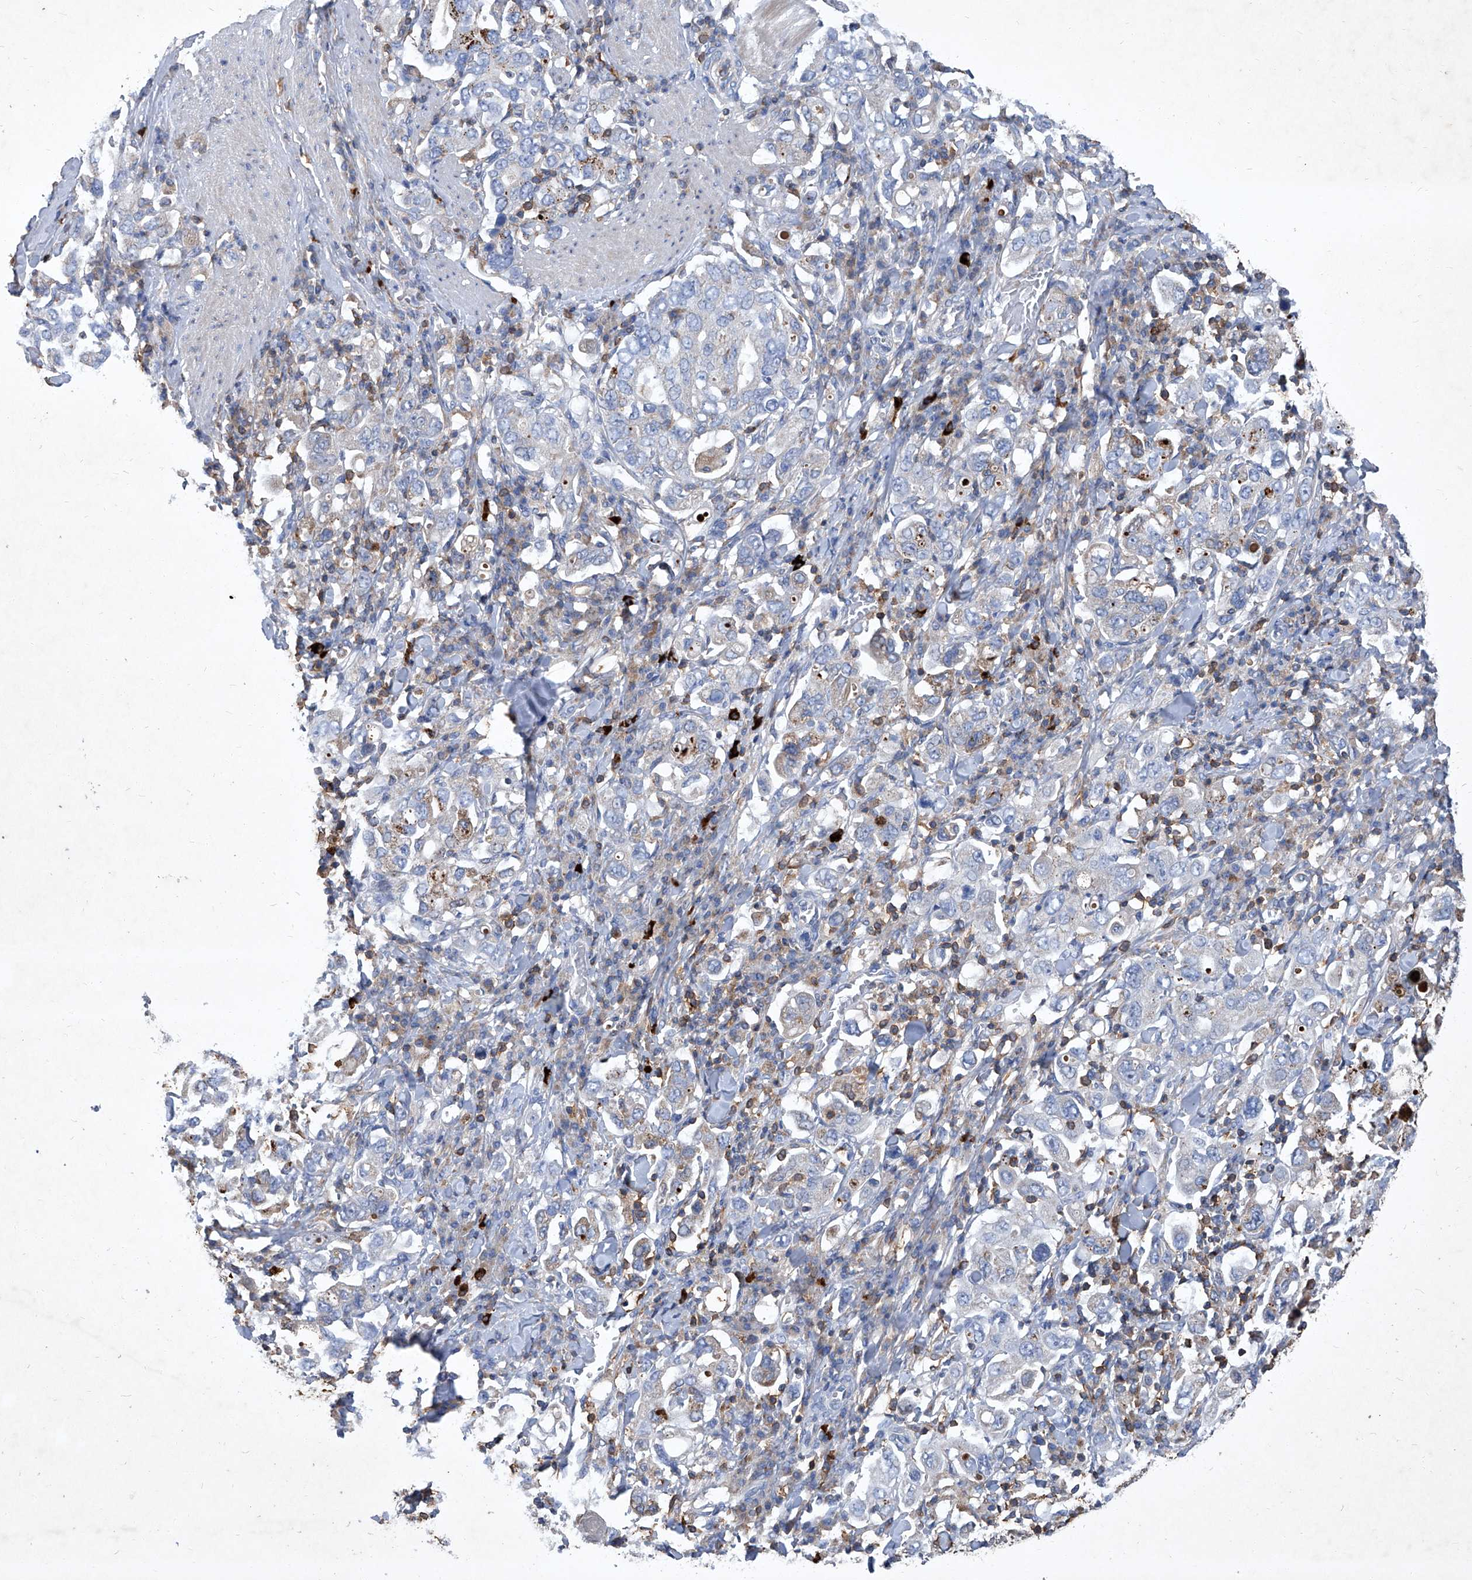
{"staining": {"intensity": "negative", "quantity": "none", "location": "none"}, "tissue": "stomach cancer", "cell_type": "Tumor cells", "image_type": "cancer", "snomed": [{"axis": "morphology", "description": "Adenocarcinoma, NOS"}, {"axis": "topography", "description": "Stomach, upper"}], "caption": "A high-resolution micrograph shows IHC staining of stomach cancer, which demonstrates no significant staining in tumor cells.", "gene": "EPHA8", "patient": {"sex": "male", "age": 62}}